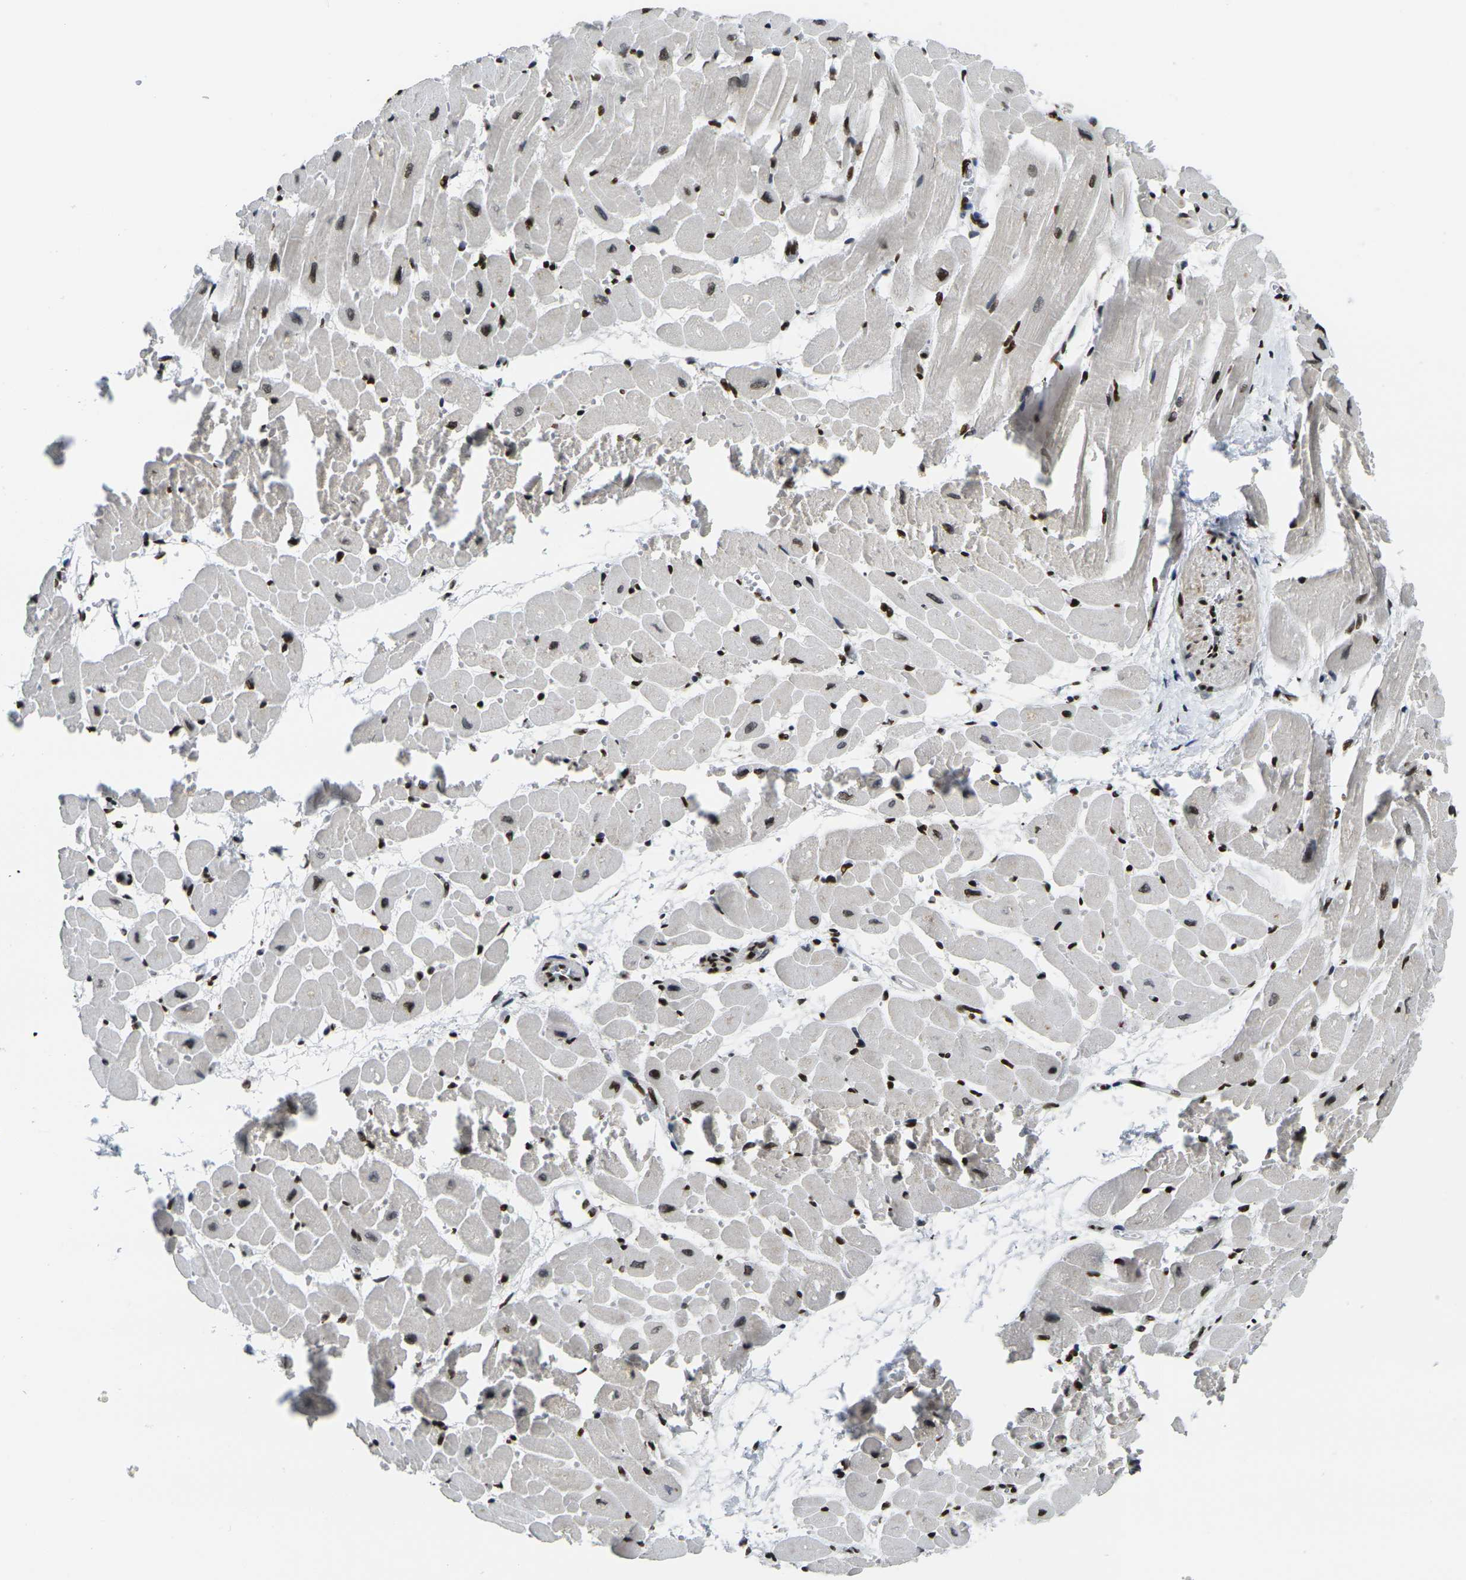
{"staining": {"intensity": "strong", "quantity": ">75%", "location": "nuclear"}, "tissue": "heart muscle", "cell_type": "Cardiomyocytes", "image_type": "normal", "snomed": [{"axis": "morphology", "description": "Normal tissue, NOS"}, {"axis": "topography", "description": "Heart"}], "caption": "Protein expression analysis of normal heart muscle displays strong nuclear positivity in approximately >75% of cardiomyocytes. Nuclei are stained in blue.", "gene": "H1", "patient": {"sex": "male", "age": 45}}